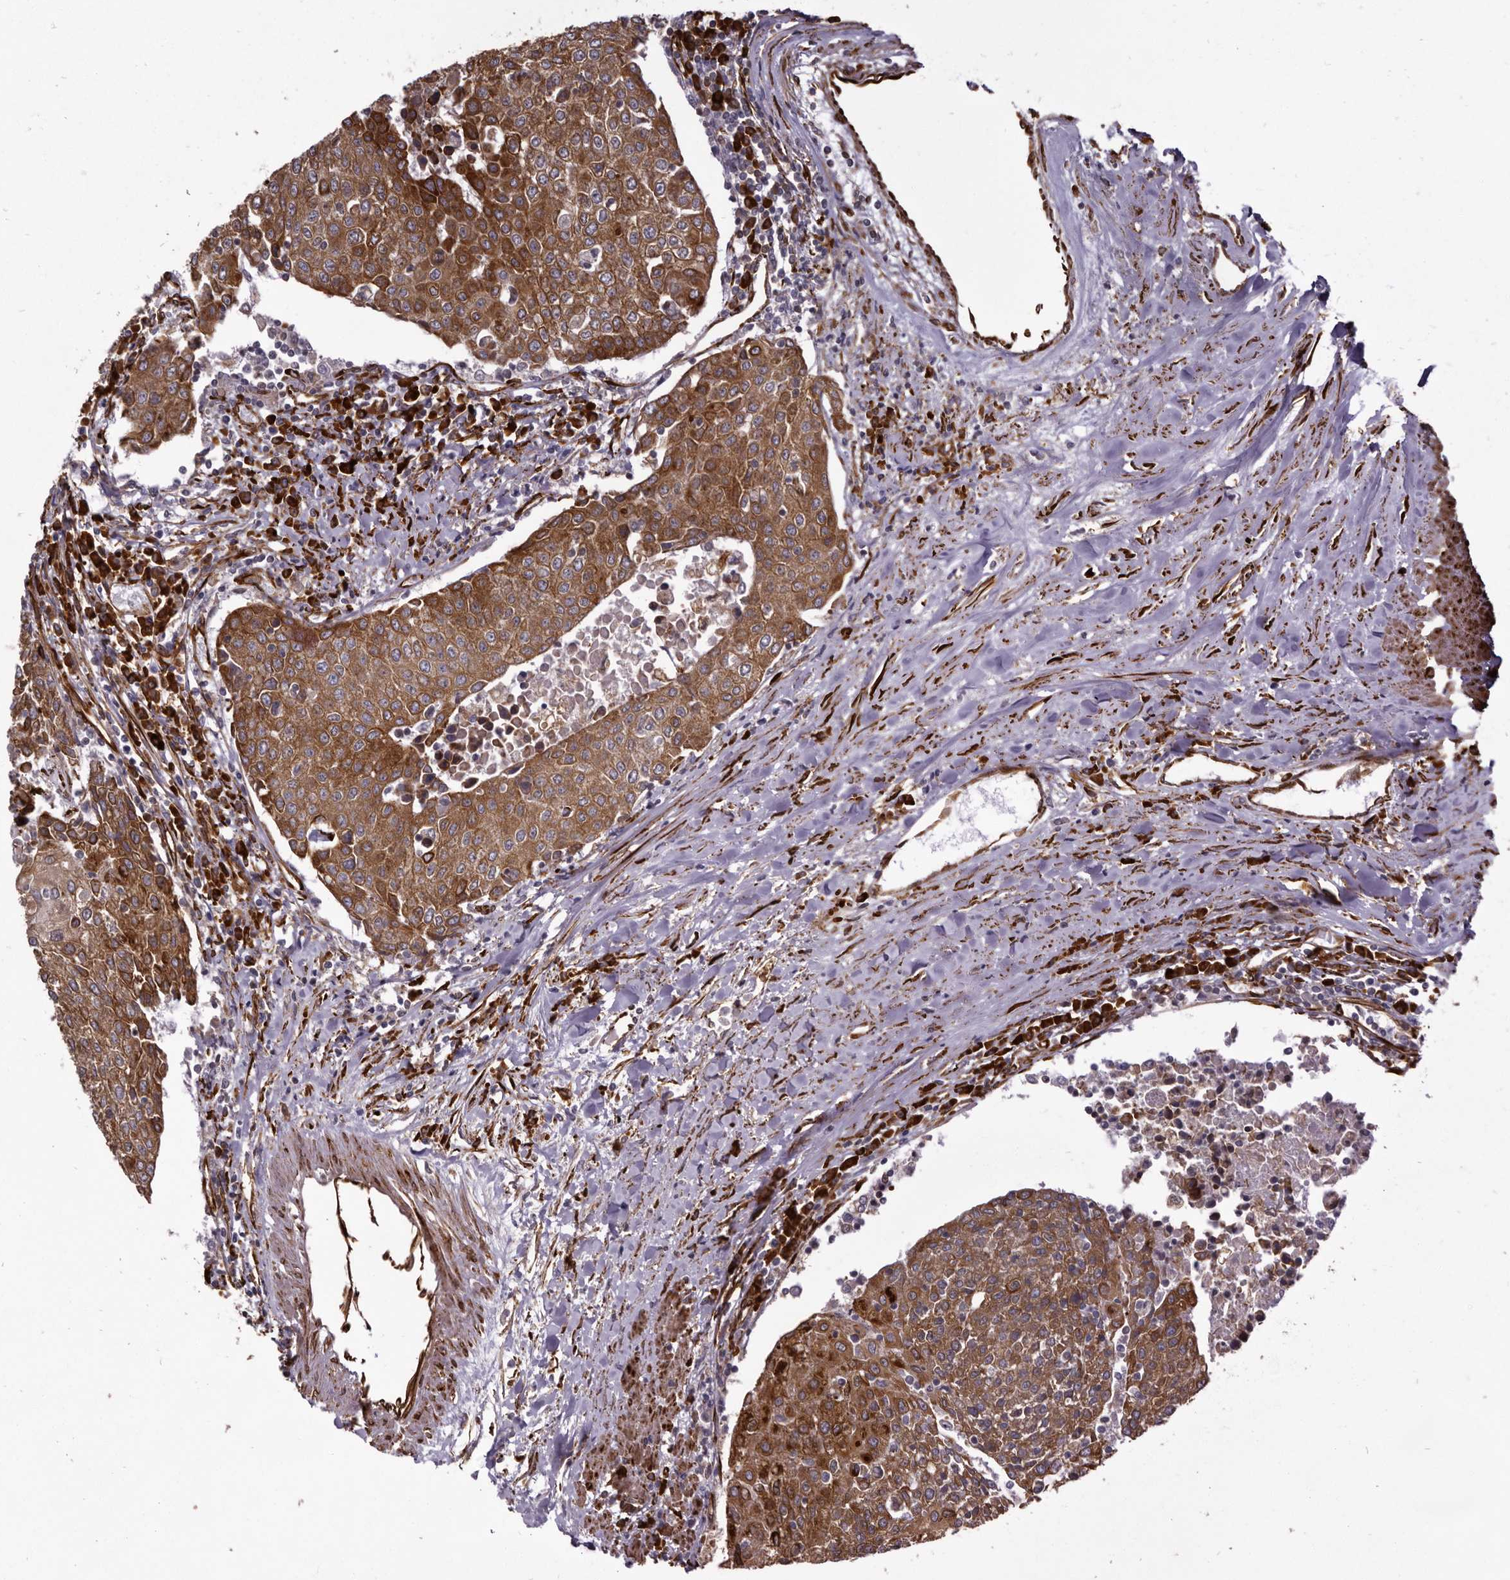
{"staining": {"intensity": "moderate", "quantity": ">75%", "location": "cytoplasmic/membranous"}, "tissue": "urothelial cancer", "cell_type": "Tumor cells", "image_type": "cancer", "snomed": [{"axis": "morphology", "description": "Urothelial carcinoma, High grade"}, {"axis": "topography", "description": "Urinary bladder"}], "caption": "High-magnification brightfield microscopy of urothelial carcinoma (high-grade) stained with DAB (brown) and counterstained with hematoxylin (blue). tumor cells exhibit moderate cytoplasmic/membranous staining is seen in approximately>75% of cells.", "gene": "WDTC1", "patient": {"sex": "female", "age": 85}}